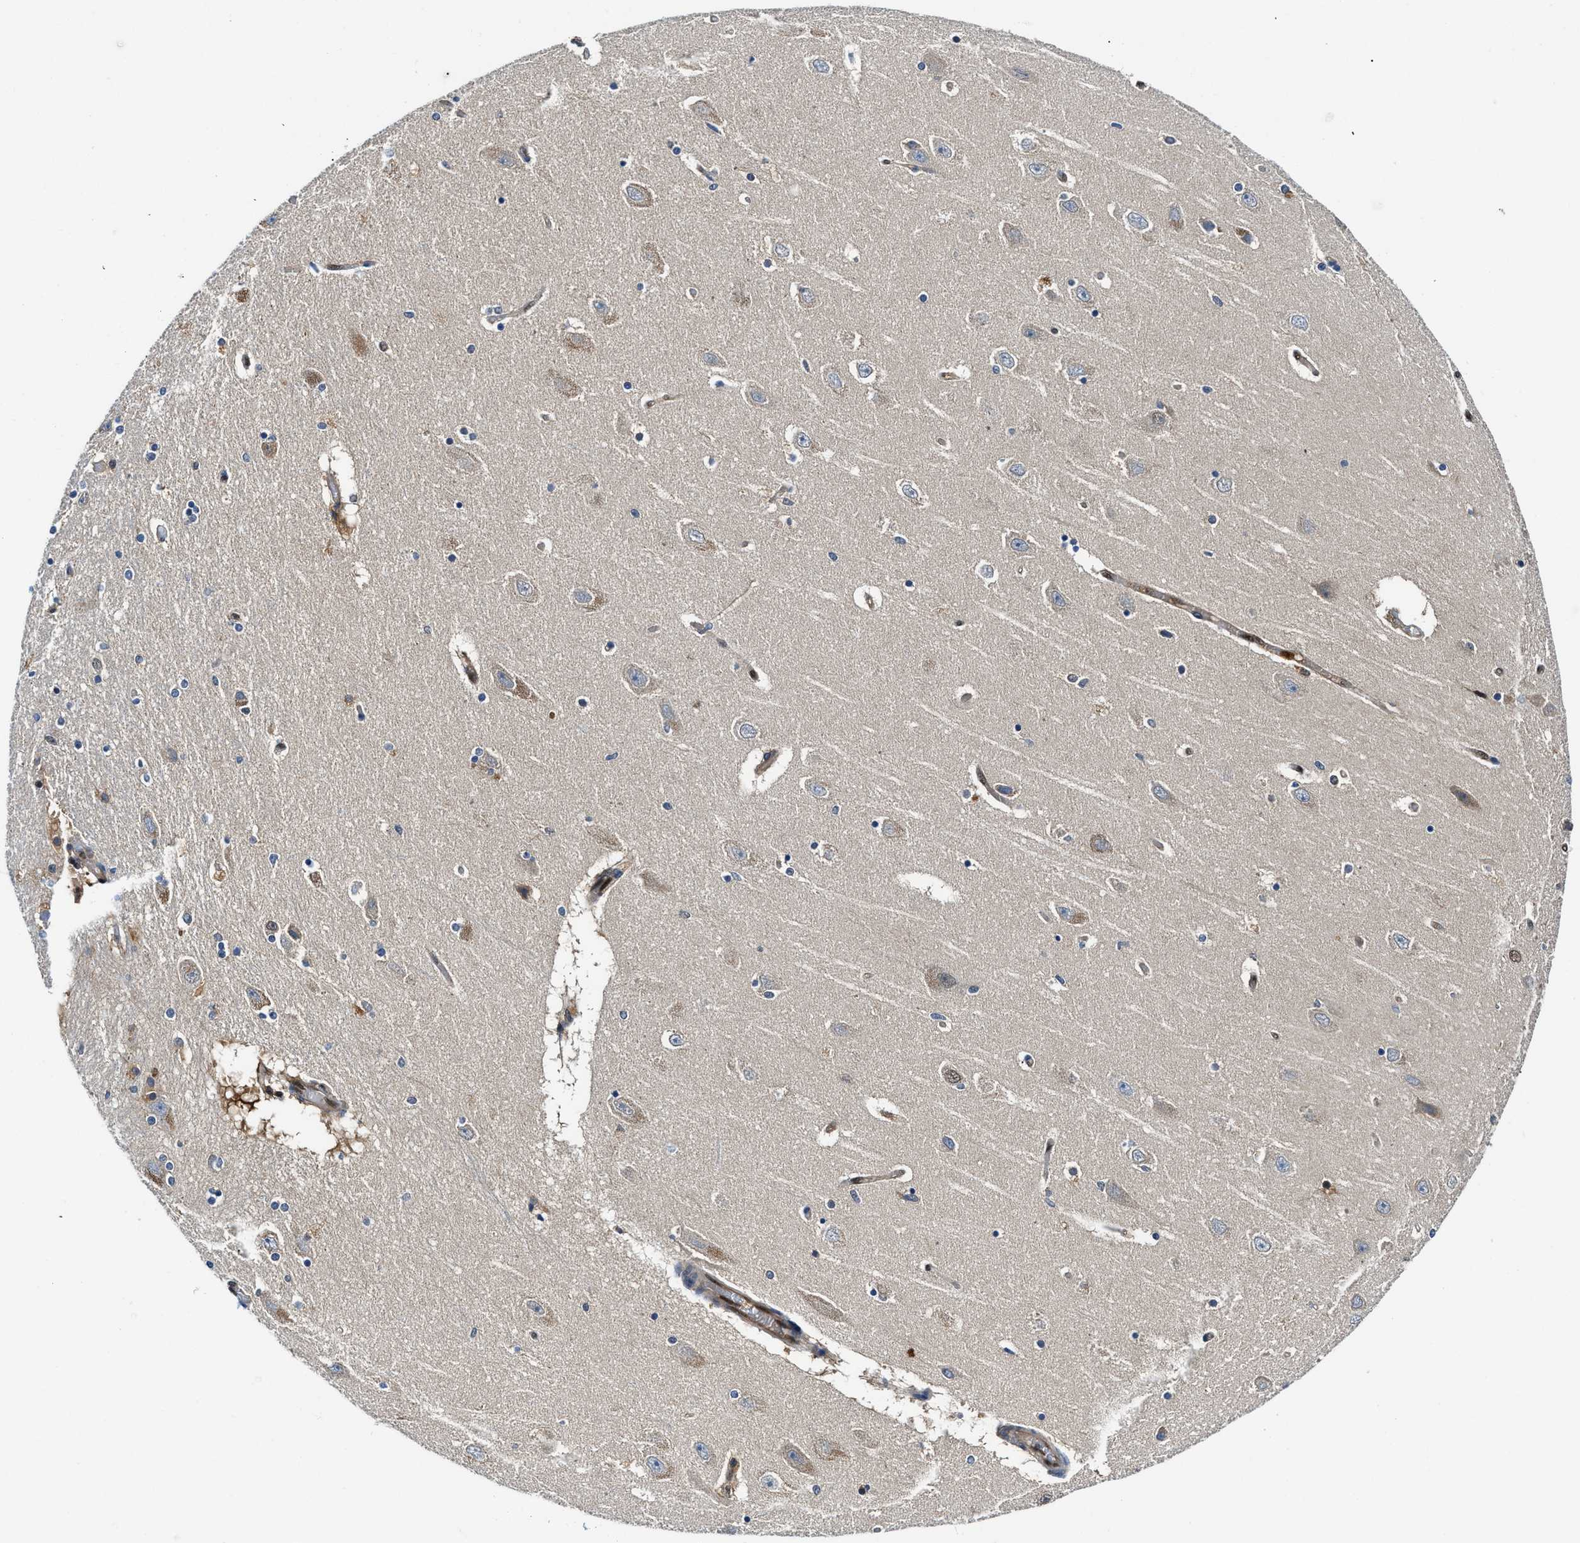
{"staining": {"intensity": "moderate", "quantity": "<25%", "location": "cytoplasmic/membranous"}, "tissue": "hippocampus", "cell_type": "Glial cells", "image_type": "normal", "snomed": [{"axis": "morphology", "description": "Normal tissue, NOS"}, {"axis": "topography", "description": "Hippocampus"}], "caption": "This is a histology image of immunohistochemistry staining of benign hippocampus, which shows moderate expression in the cytoplasmic/membranous of glial cells.", "gene": "LTA4H", "patient": {"sex": "female", "age": 54}}